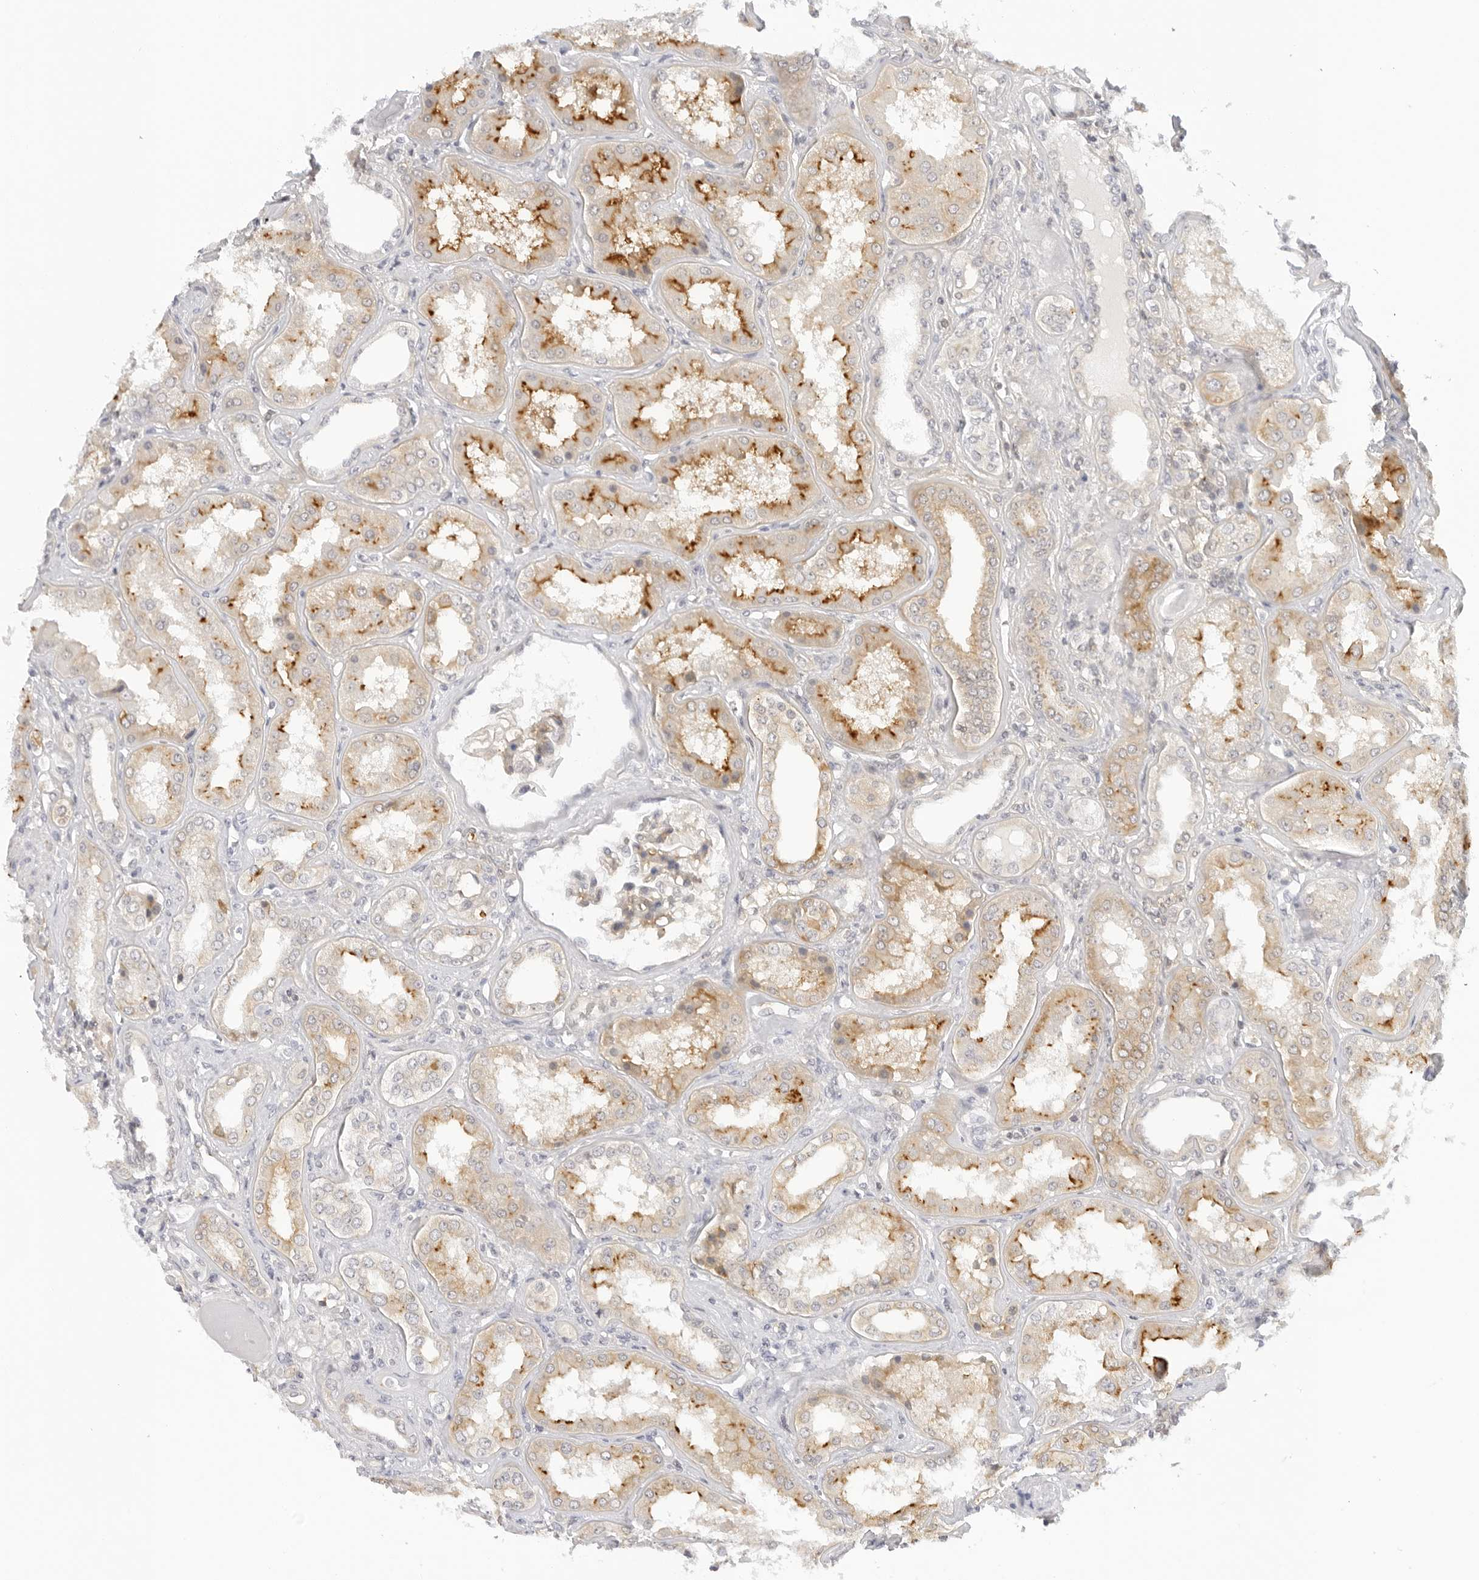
{"staining": {"intensity": "weak", "quantity": "25%-75%", "location": "cytoplasmic/membranous"}, "tissue": "kidney", "cell_type": "Cells in glomeruli", "image_type": "normal", "snomed": [{"axis": "morphology", "description": "Normal tissue, NOS"}, {"axis": "topography", "description": "Kidney"}], "caption": "Brown immunohistochemical staining in unremarkable human kidney reveals weak cytoplasmic/membranous positivity in approximately 25%-75% of cells in glomeruli.", "gene": "OSCP1", "patient": {"sex": "female", "age": 56}}